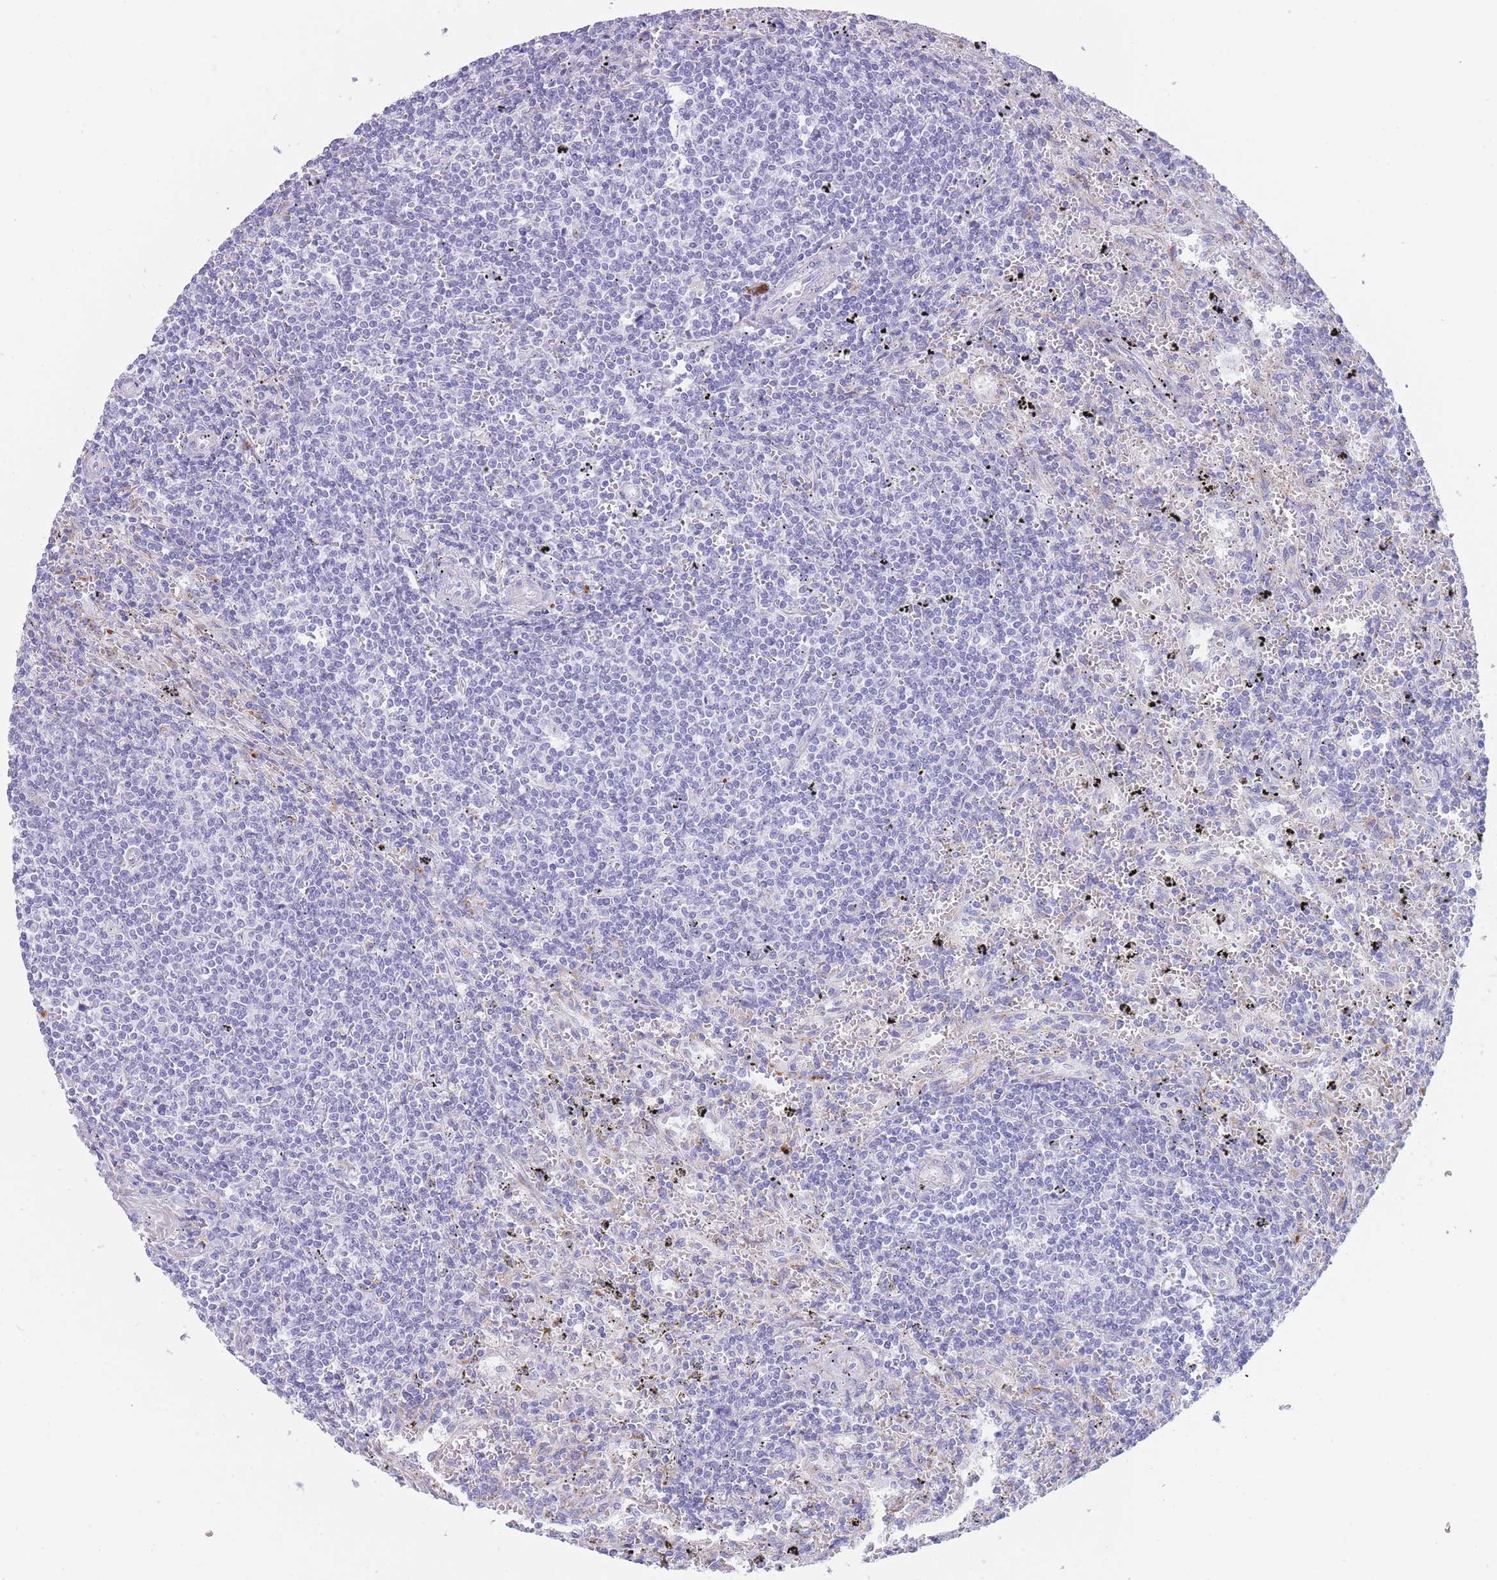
{"staining": {"intensity": "negative", "quantity": "none", "location": "none"}, "tissue": "lymphoma", "cell_type": "Tumor cells", "image_type": "cancer", "snomed": [{"axis": "morphology", "description": "Malignant lymphoma, non-Hodgkin's type, Low grade"}, {"axis": "topography", "description": "Spleen"}], "caption": "An immunohistochemistry (IHC) photomicrograph of lymphoma is shown. There is no staining in tumor cells of lymphoma. Nuclei are stained in blue.", "gene": "GAA", "patient": {"sex": "male", "age": 76}}